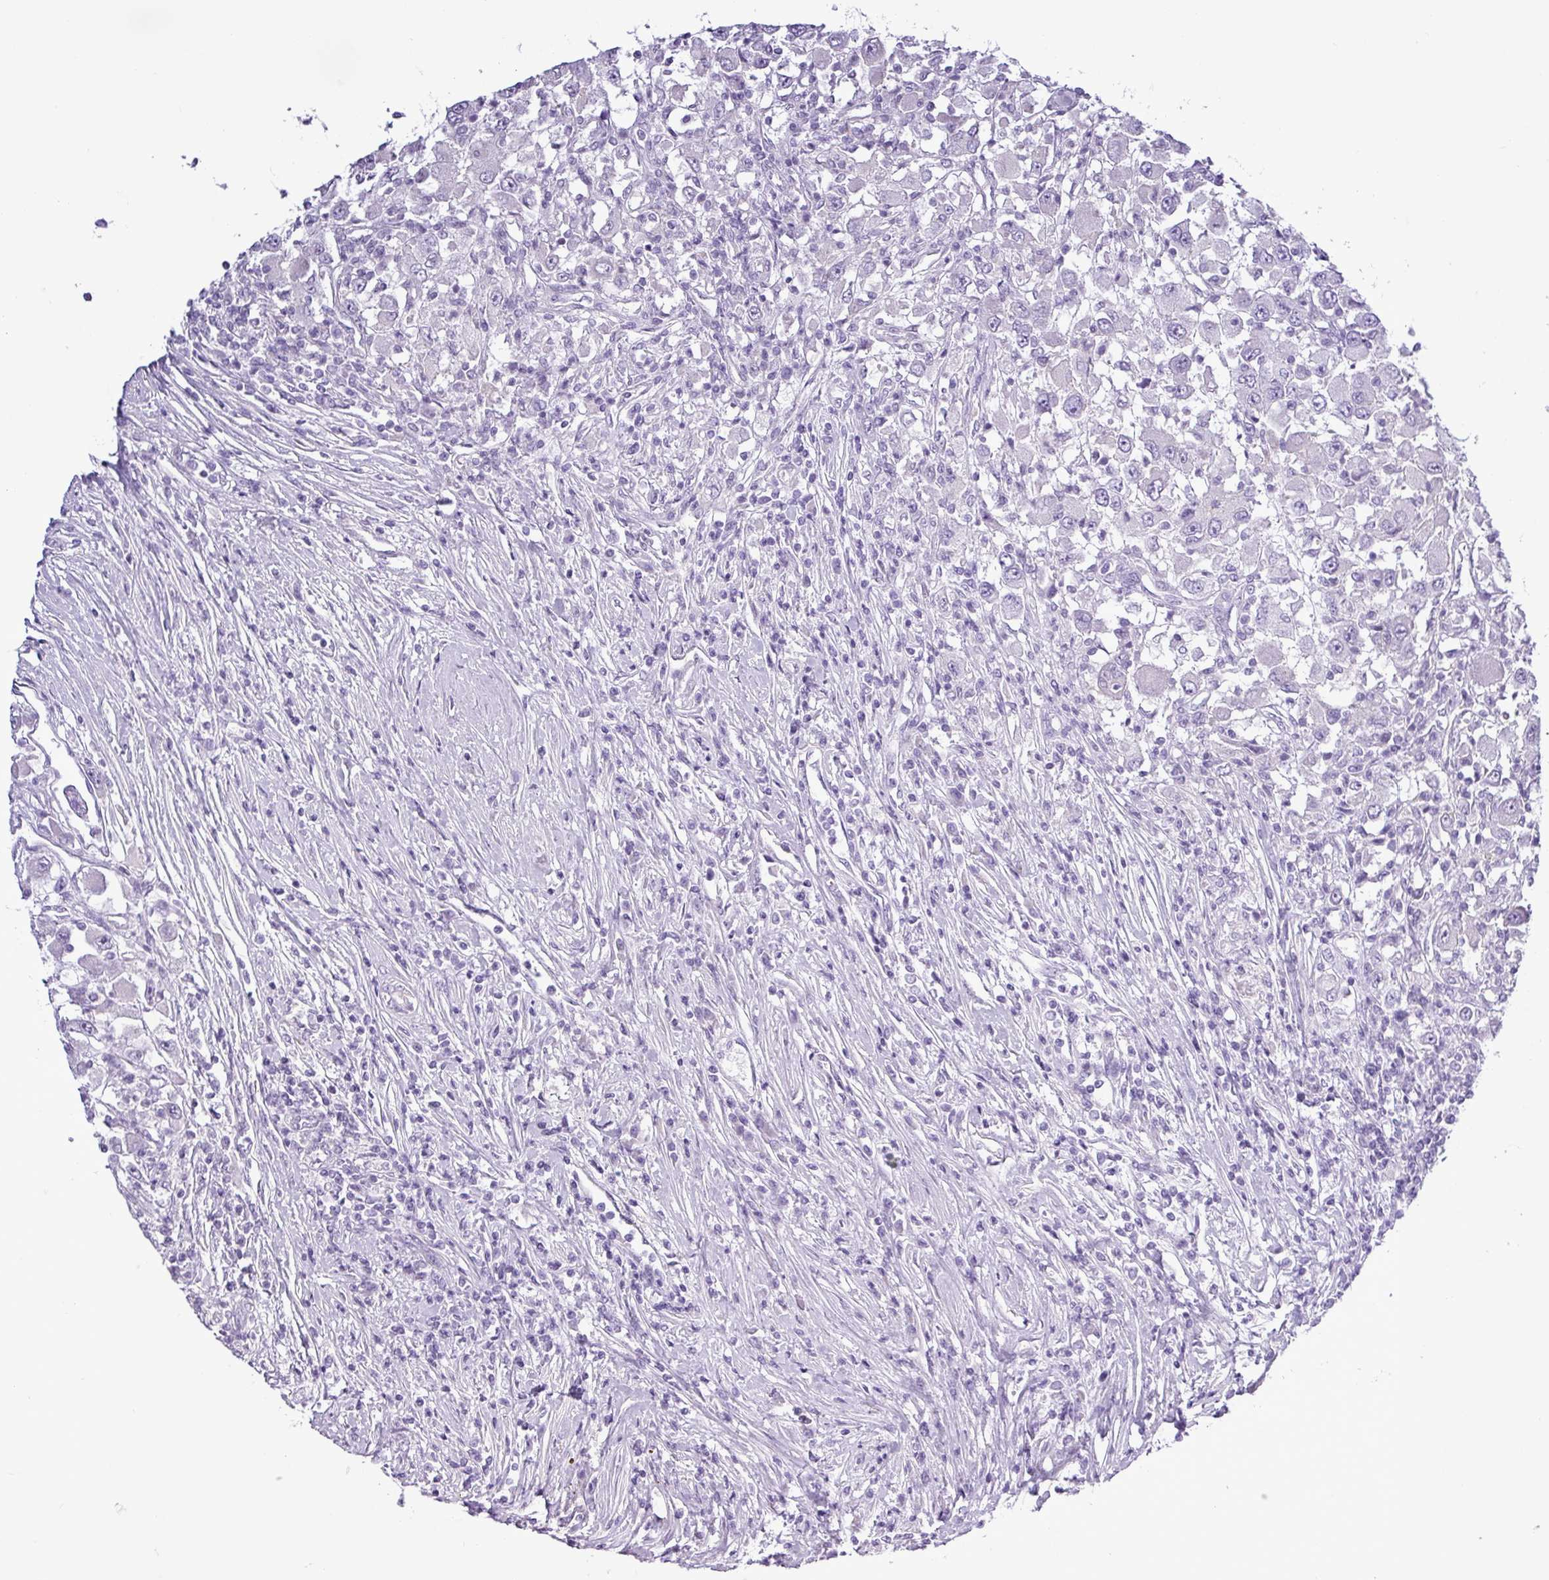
{"staining": {"intensity": "negative", "quantity": "none", "location": "none"}, "tissue": "renal cancer", "cell_type": "Tumor cells", "image_type": "cancer", "snomed": [{"axis": "morphology", "description": "Adenocarcinoma, NOS"}, {"axis": "topography", "description": "Kidney"}], "caption": "Immunohistochemistry photomicrograph of renal adenocarcinoma stained for a protein (brown), which demonstrates no expression in tumor cells.", "gene": "ALDH3A1", "patient": {"sex": "female", "age": 67}}